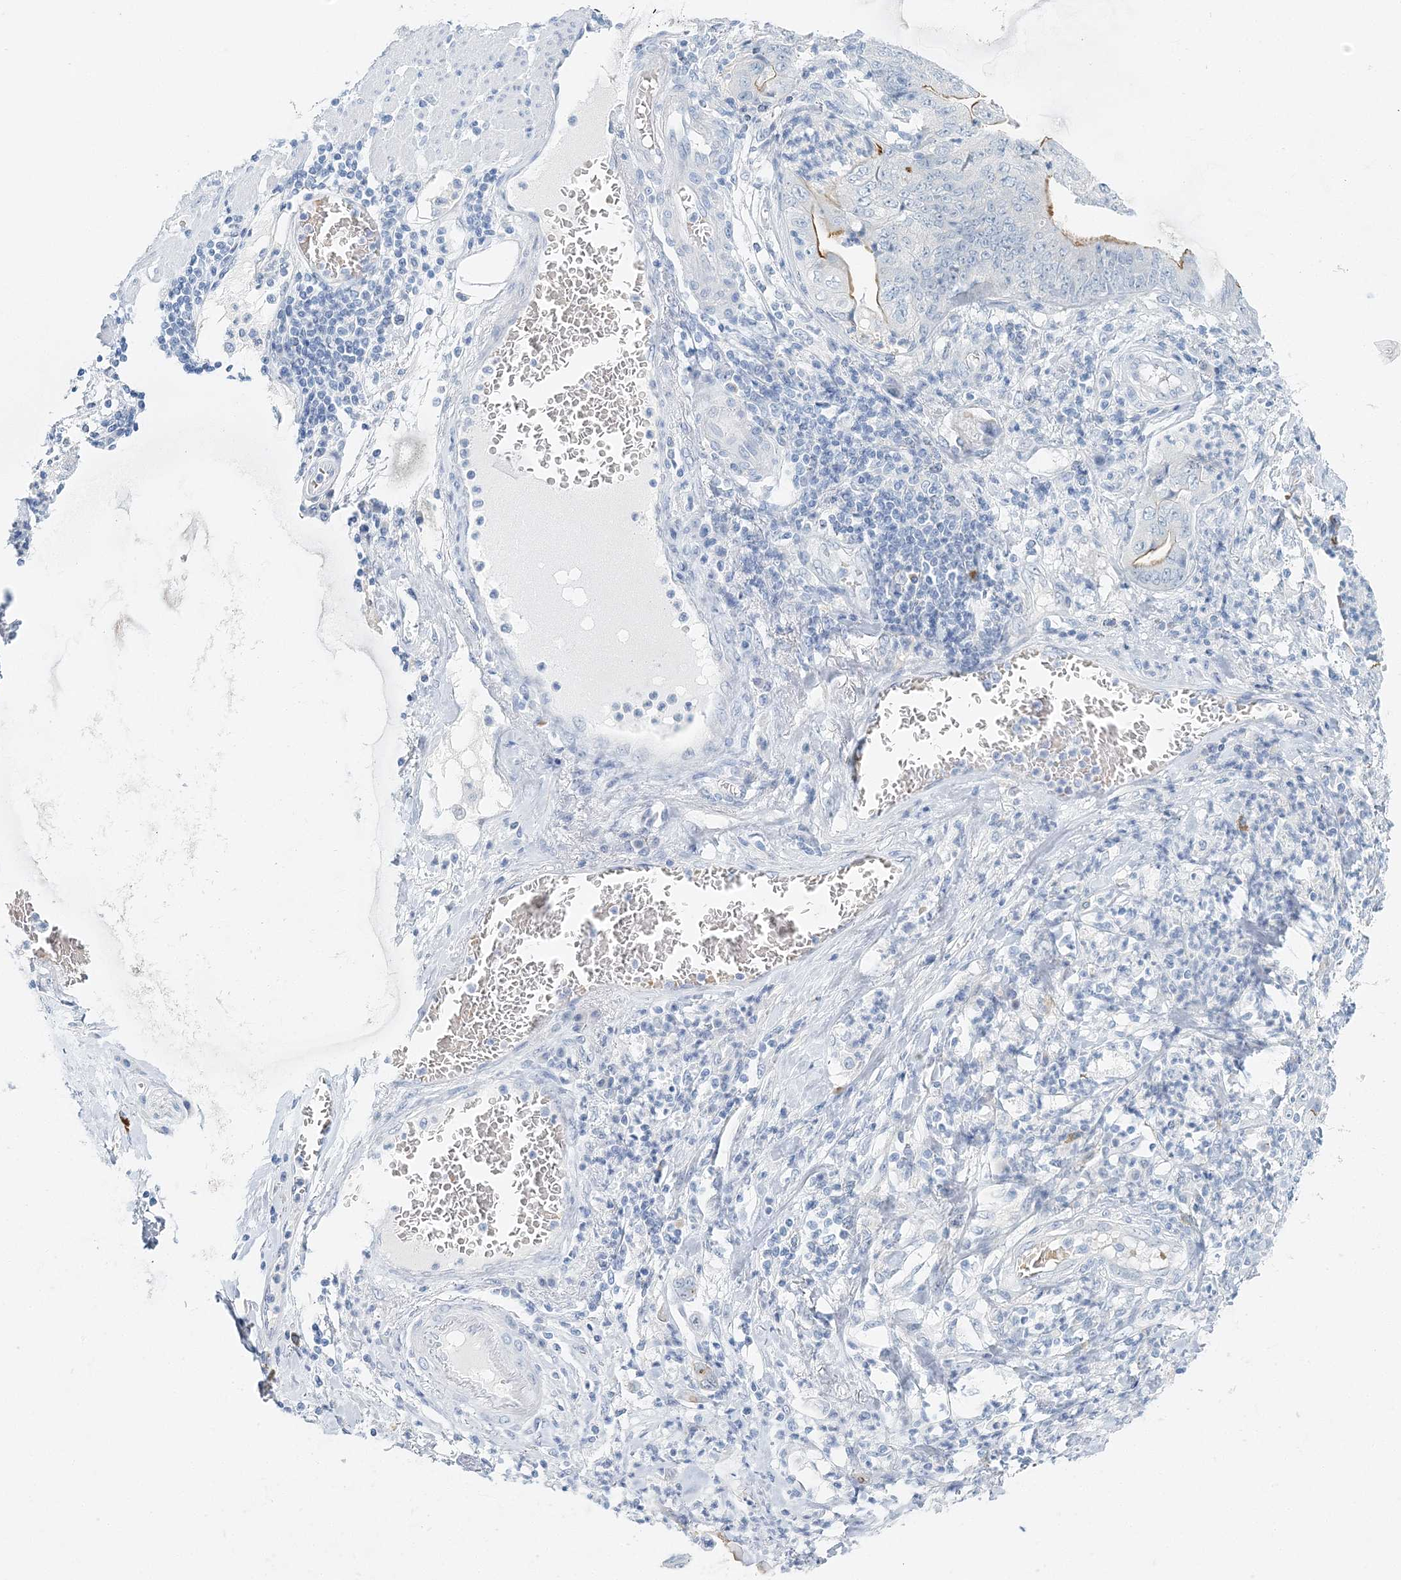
{"staining": {"intensity": "moderate", "quantity": "<25%", "location": "cytoplasmic/membranous"}, "tissue": "stomach cancer", "cell_type": "Tumor cells", "image_type": "cancer", "snomed": [{"axis": "morphology", "description": "Adenocarcinoma, NOS"}, {"axis": "topography", "description": "Stomach"}], "caption": "Stomach cancer (adenocarcinoma) was stained to show a protein in brown. There is low levels of moderate cytoplasmic/membranous positivity in about <25% of tumor cells.", "gene": "VILL", "patient": {"sex": "female", "age": 73}}